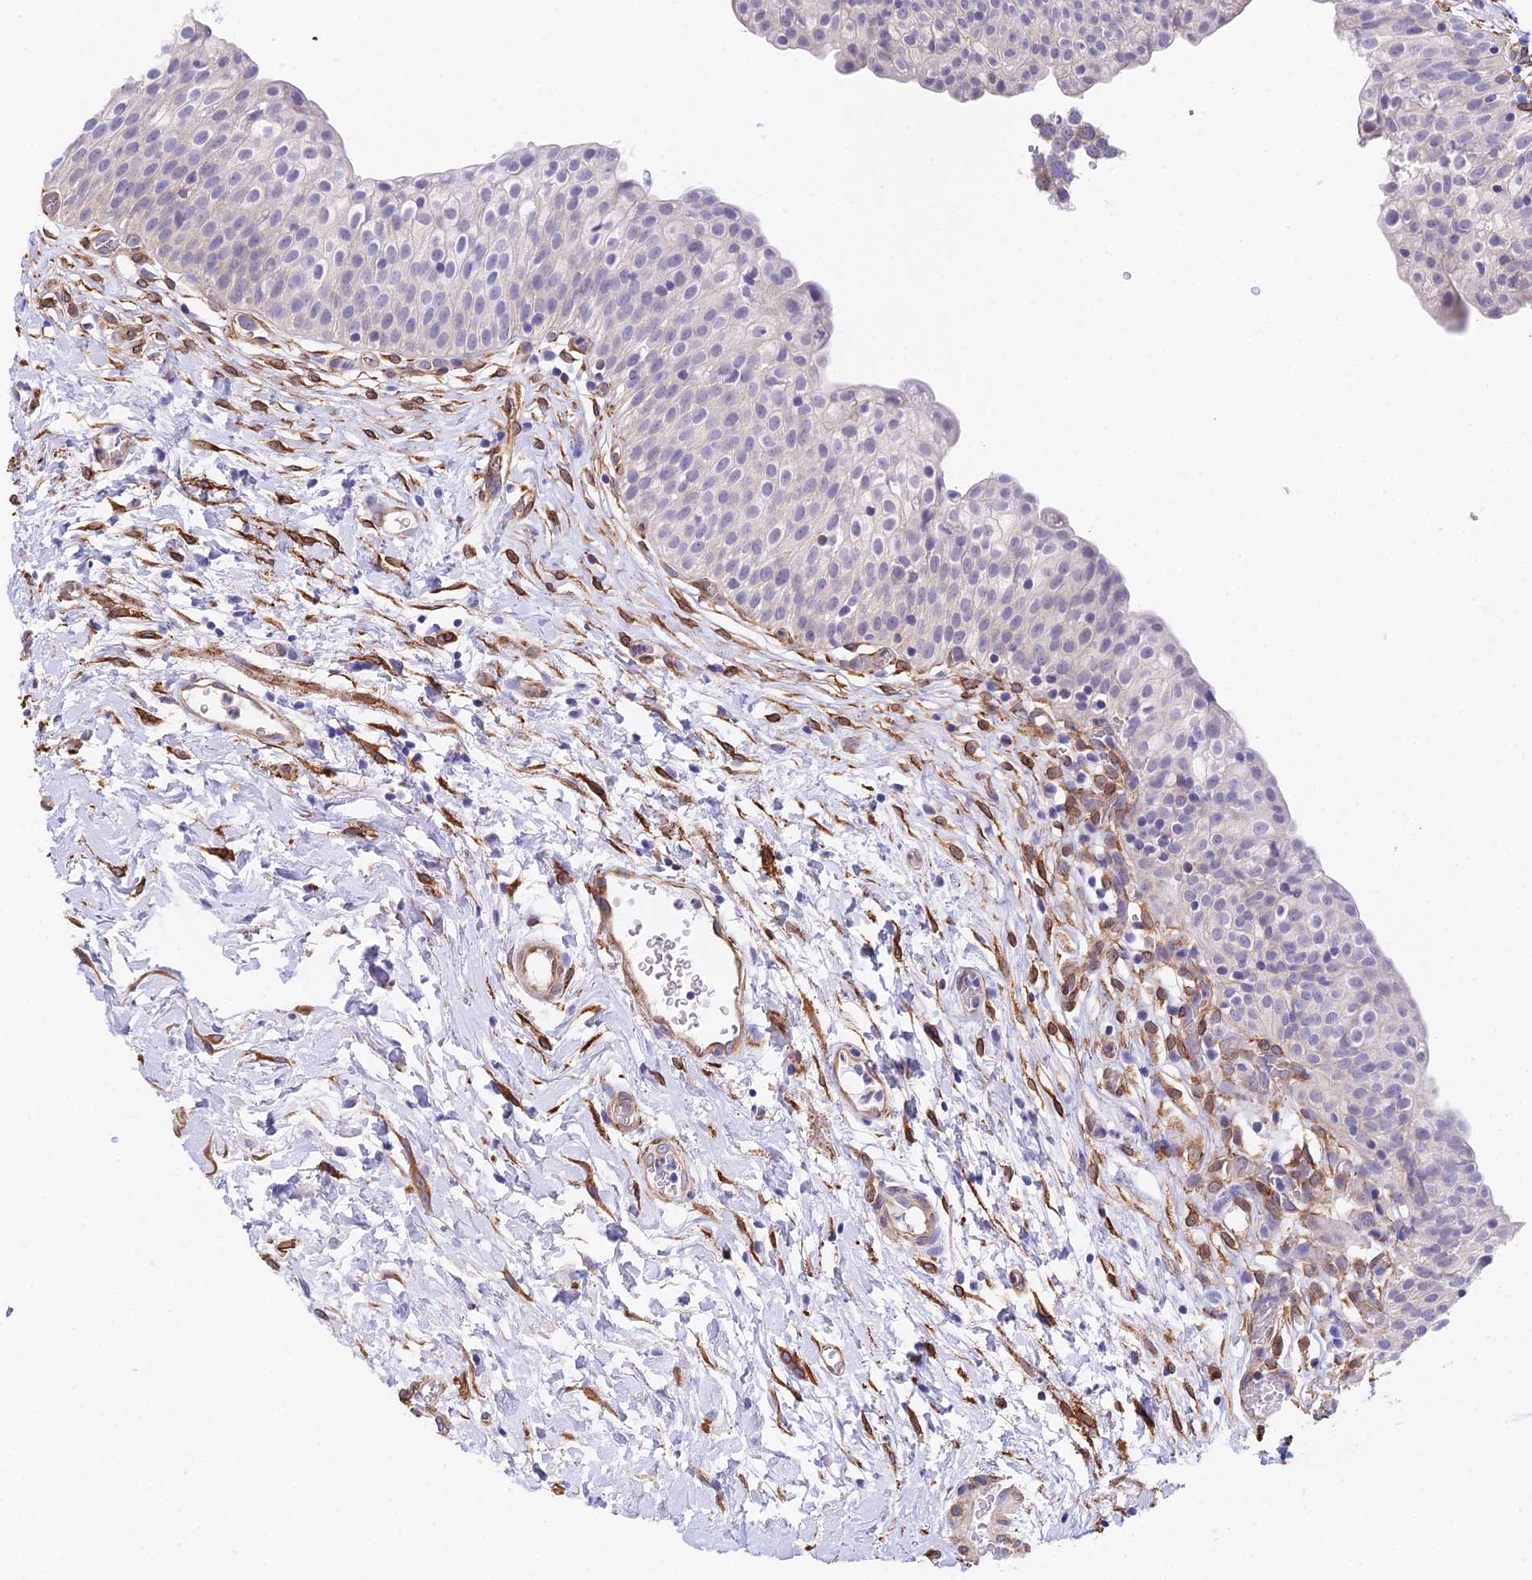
{"staining": {"intensity": "negative", "quantity": "none", "location": "none"}, "tissue": "urinary bladder", "cell_type": "Urothelial cells", "image_type": "normal", "snomed": [{"axis": "morphology", "description": "Normal tissue, NOS"}, {"axis": "topography", "description": "Urinary bladder"}], "caption": "This is a image of immunohistochemistry (IHC) staining of normal urinary bladder, which shows no positivity in urothelial cells. (DAB (3,3'-diaminobenzidine) IHC, high magnification).", "gene": "MXRA7", "patient": {"sex": "male", "age": 55}}